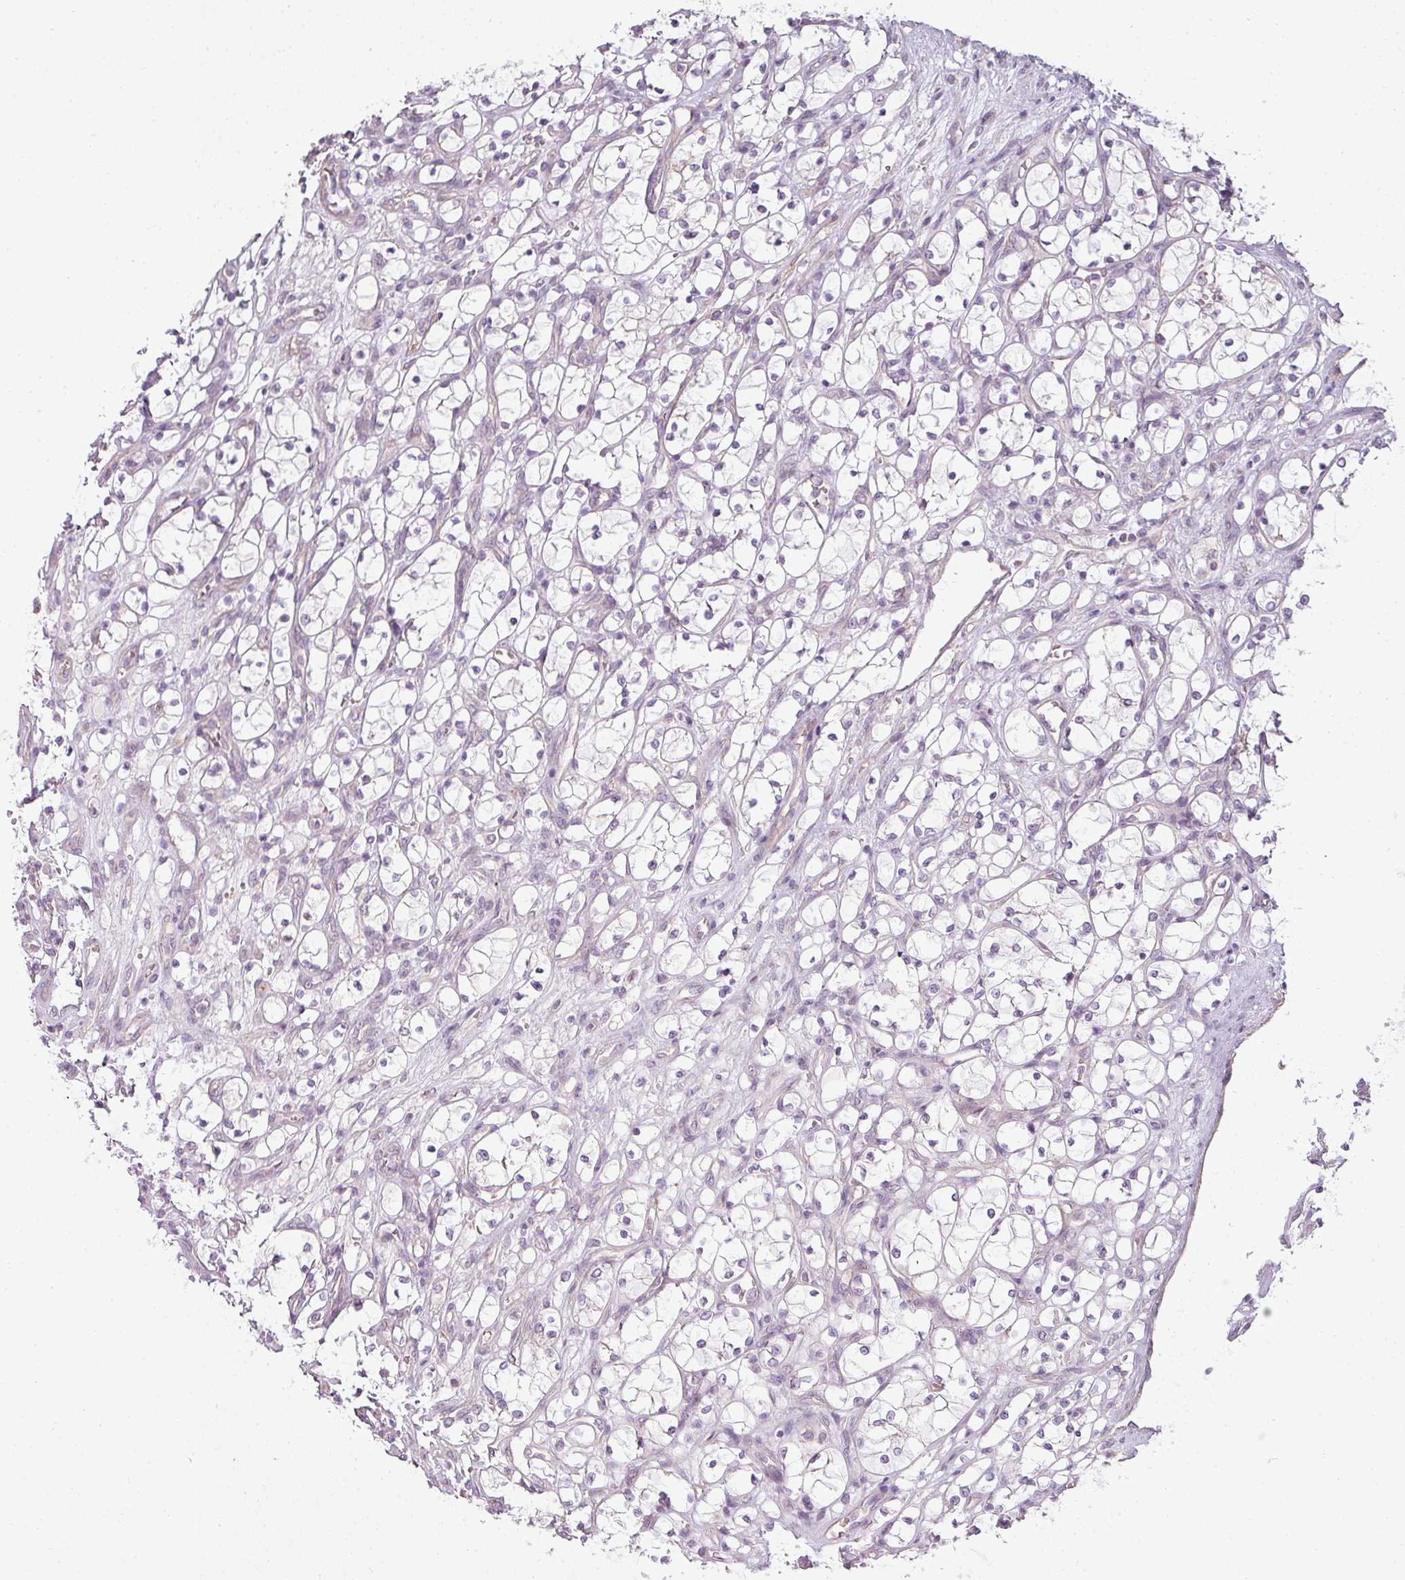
{"staining": {"intensity": "negative", "quantity": "none", "location": "none"}, "tissue": "renal cancer", "cell_type": "Tumor cells", "image_type": "cancer", "snomed": [{"axis": "morphology", "description": "Adenocarcinoma, NOS"}, {"axis": "topography", "description": "Kidney"}], "caption": "Immunohistochemistry of human renal cancer (adenocarcinoma) reveals no staining in tumor cells.", "gene": "LY75", "patient": {"sex": "female", "age": 69}}